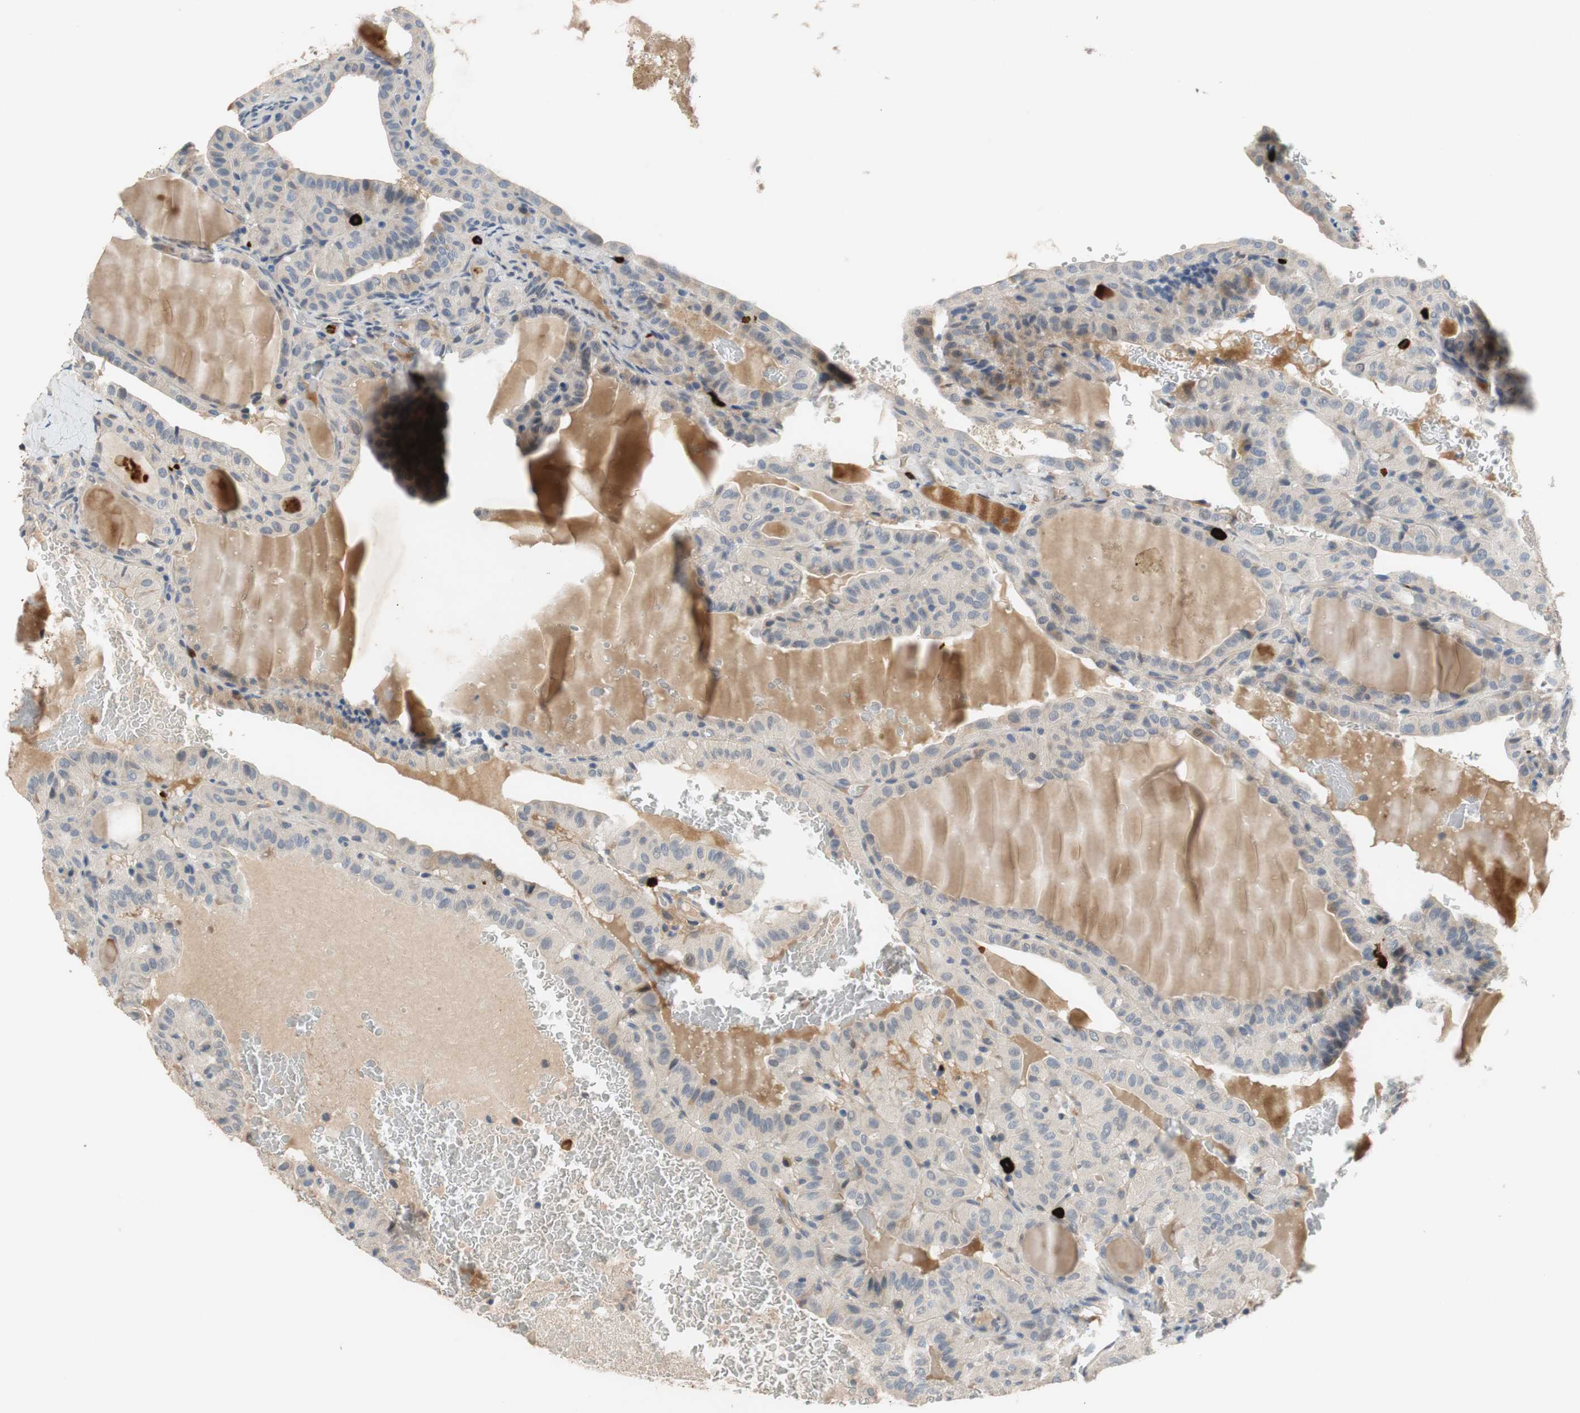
{"staining": {"intensity": "weak", "quantity": "25%-75%", "location": "cytoplasmic/membranous"}, "tissue": "thyroid cancer", "cell_type": "Tumor cells", "image_type": "cancer", "snomed": [{"axis": "morphology", "description": "Papillary adenocarcinoma, NOS"}, {"axis": "topography", "description": "Thyroid gland"}], "caption": "Papillary adenocarcinoma (thyroid) stained with immunohistochemistry reveals weak cytoplasmic/membranous staining in approximately 25%-75% of tumor cells.", "gene": "COL12A1", "patient": {"sex": "male", "age": 77}}